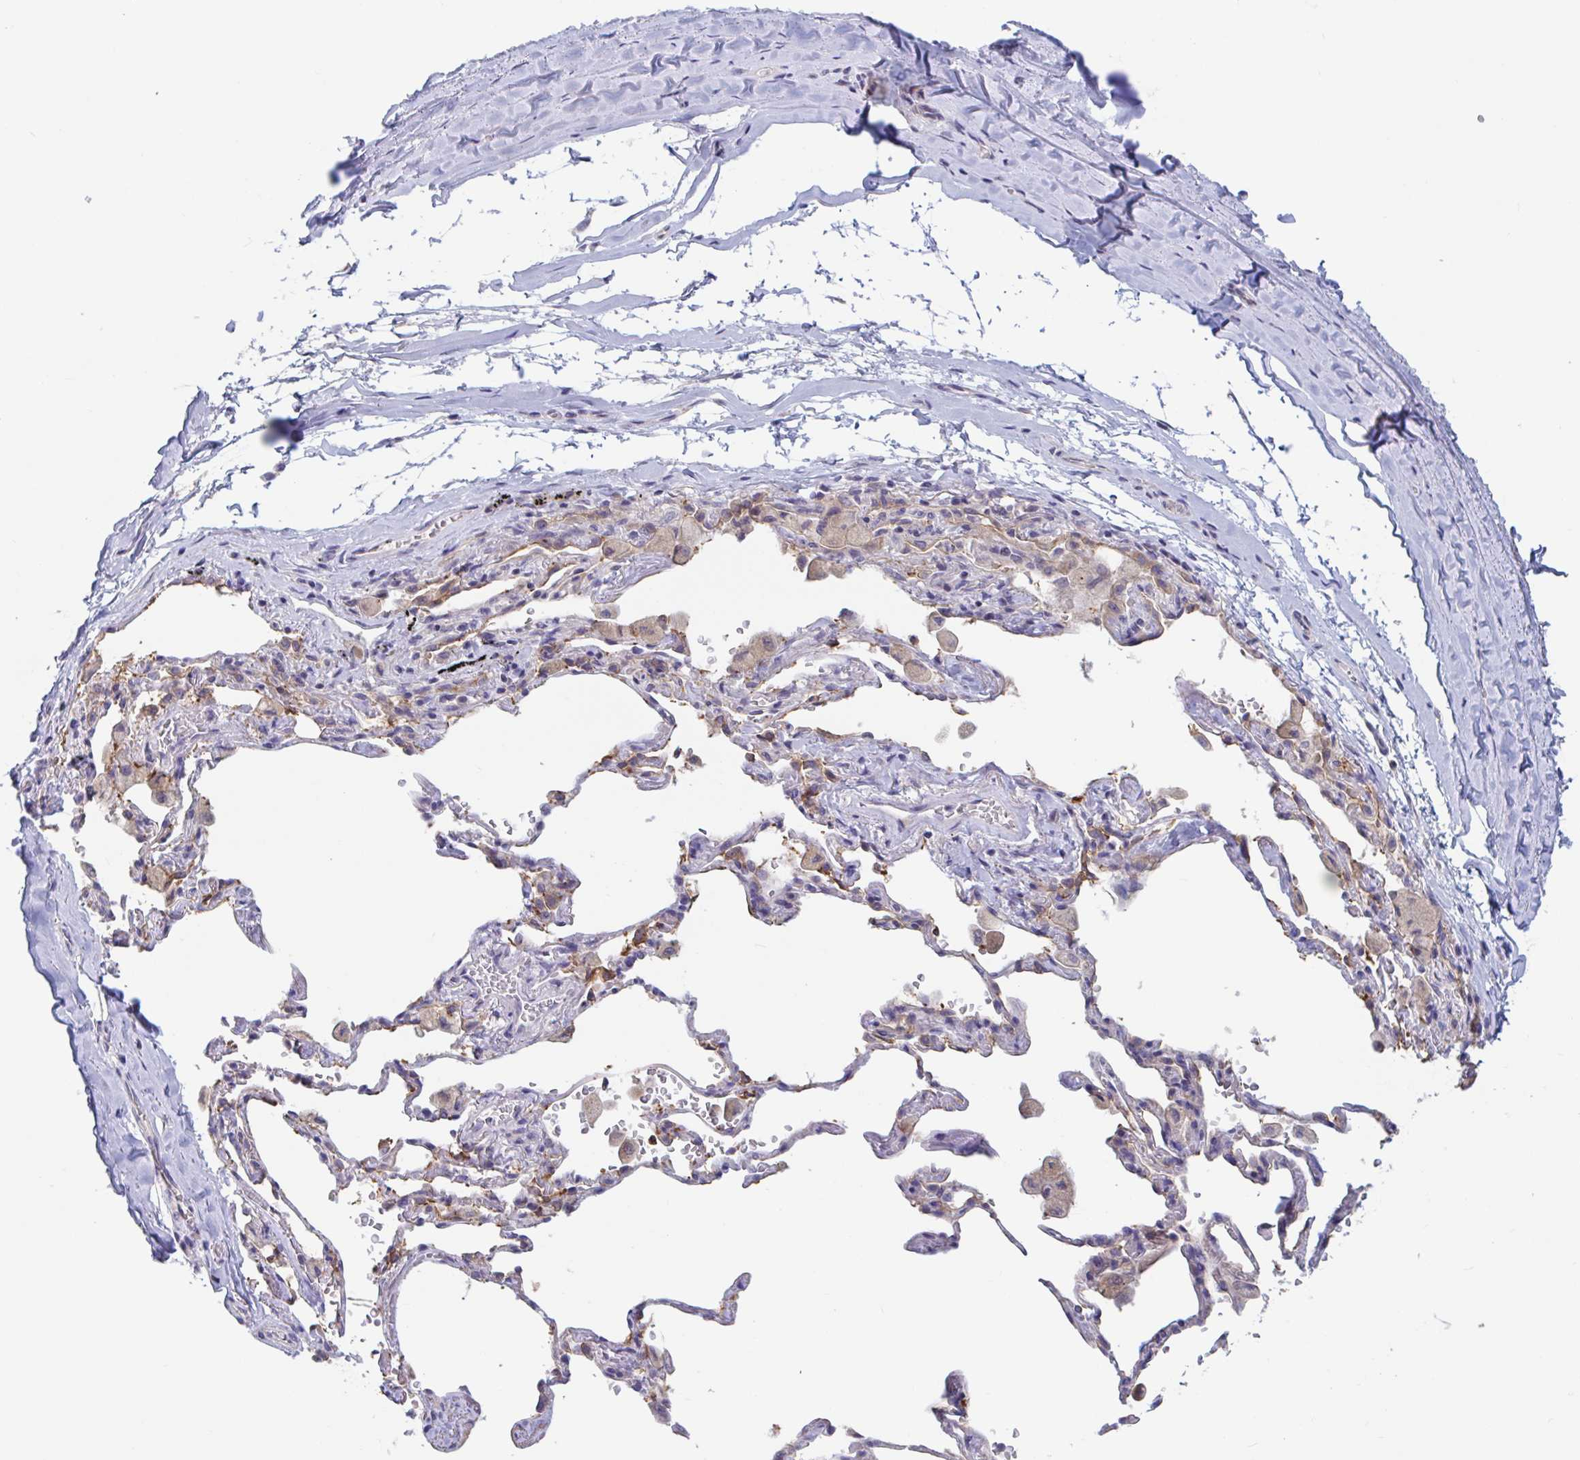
{"staining": {"intensity": "negative", "quantity": "none", "location": "none"}, "tissue": "adipose tissue", "cell_type": "Adipocytes", "image_type": "normal", "snomed": [{"axis": "morphology", "description": "Normal tissue, NOS"}, {"axis": "topography", "description": "Cartilage tissue"}, {"axis": "topography", "description": "Bronchus"}], "caption": "Immunohistochemical staining of benign human adipose tissue reveals no significant positivity in adipocytes. (Brightfield microscopy of DAB IHC at high magnification).", "gene": "UNKL", "patient": {"sex": "male", "age": 64}}